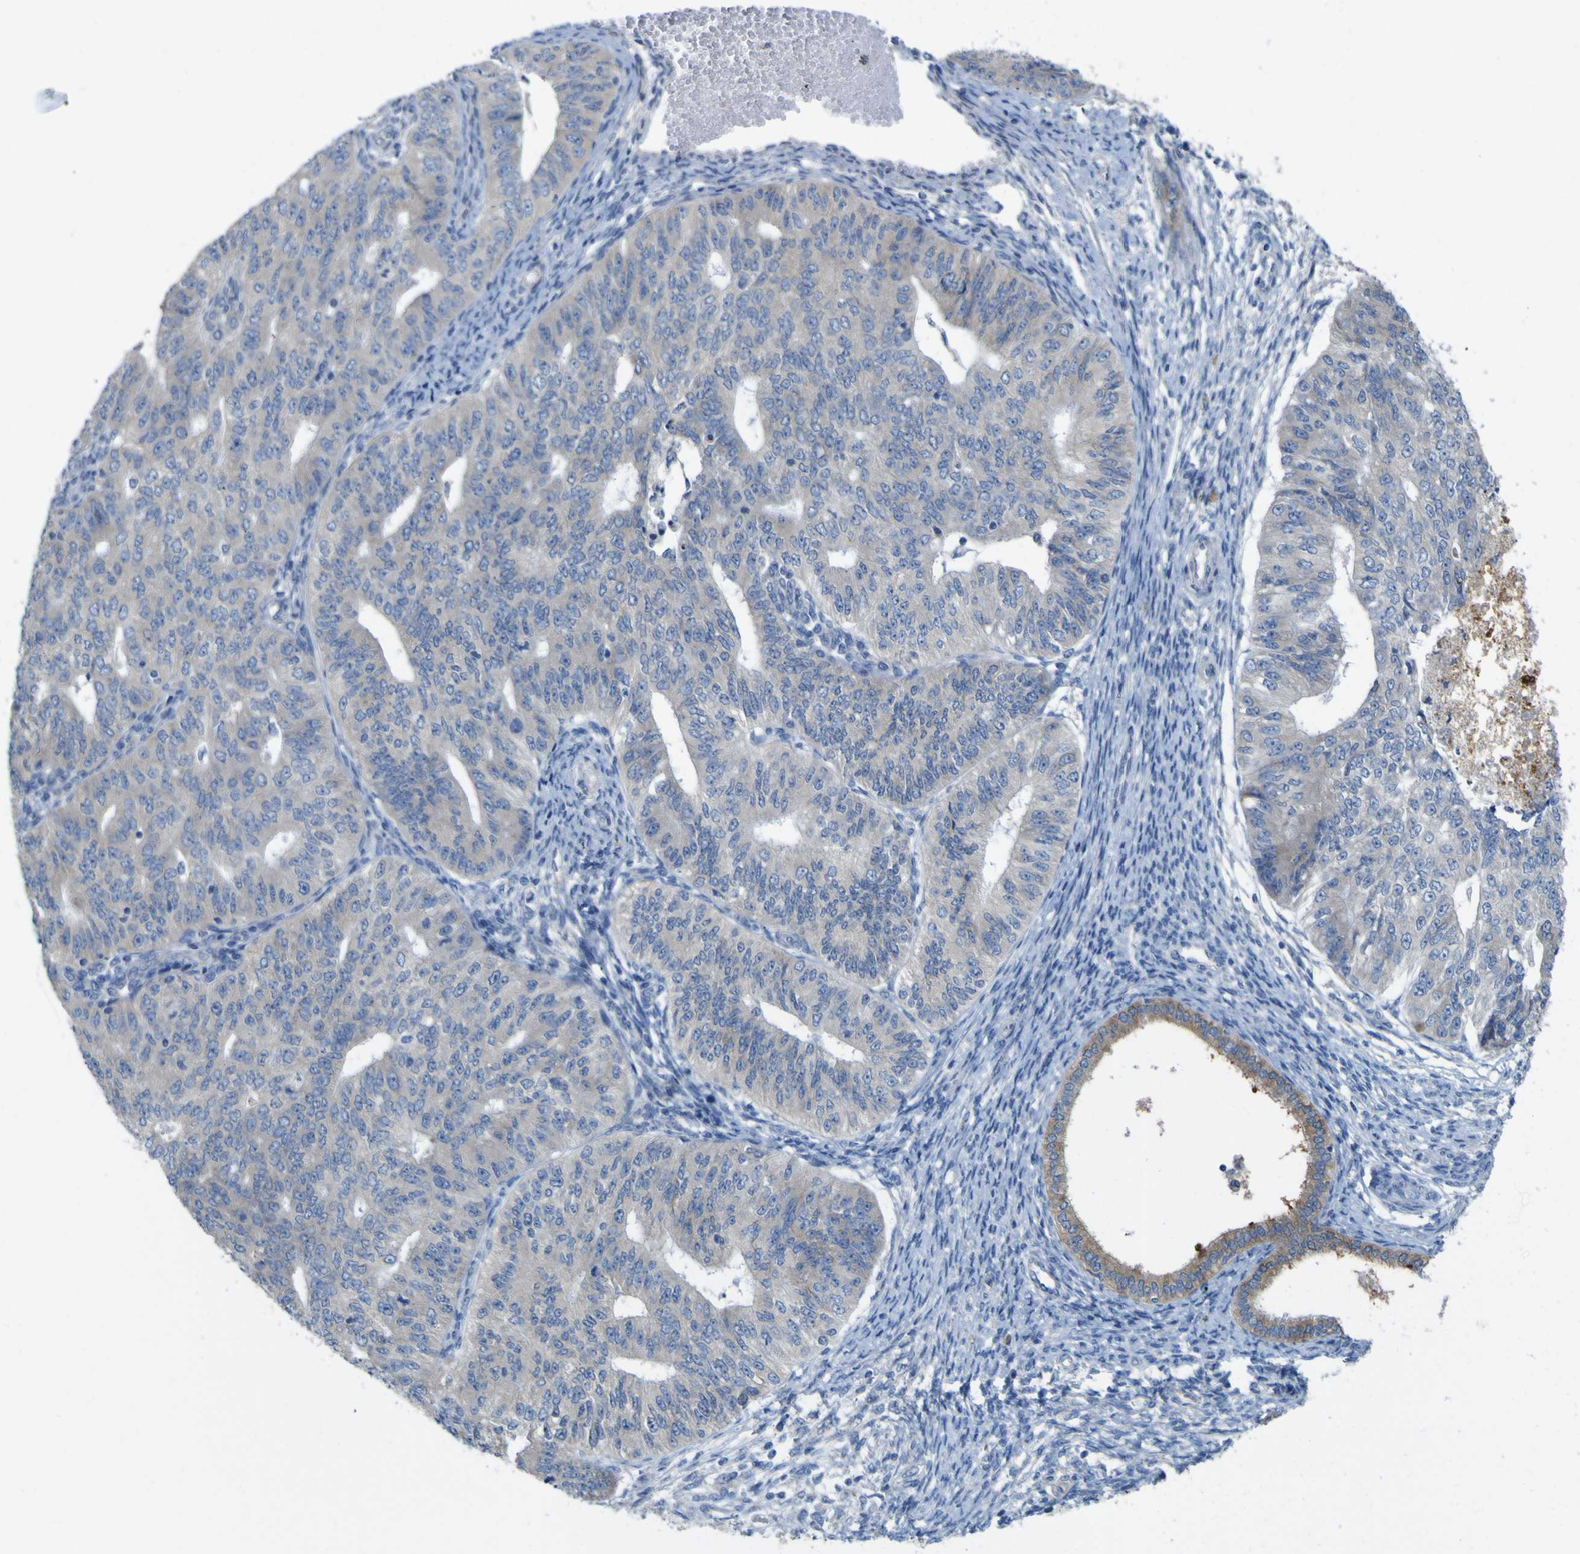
{"staining": {"intensity": "negative", "quantity": "none", "location": "none"}, "tissue": "endometrial cancer", "cell_type": "Tumor cells", "image_type": "cancer", "snomed": [{"axis": "morphology", "description": "Adenocarcinoma, NOS"}, {"axis": "topography", "description": "Endometrium"}], "caption": "An image of adenocarcinoma (endometrial) stained for a protein shows no brown staining in tumor cells.", "gene": "MYEOV", "patient": {"sex": "female", "age": 32}}